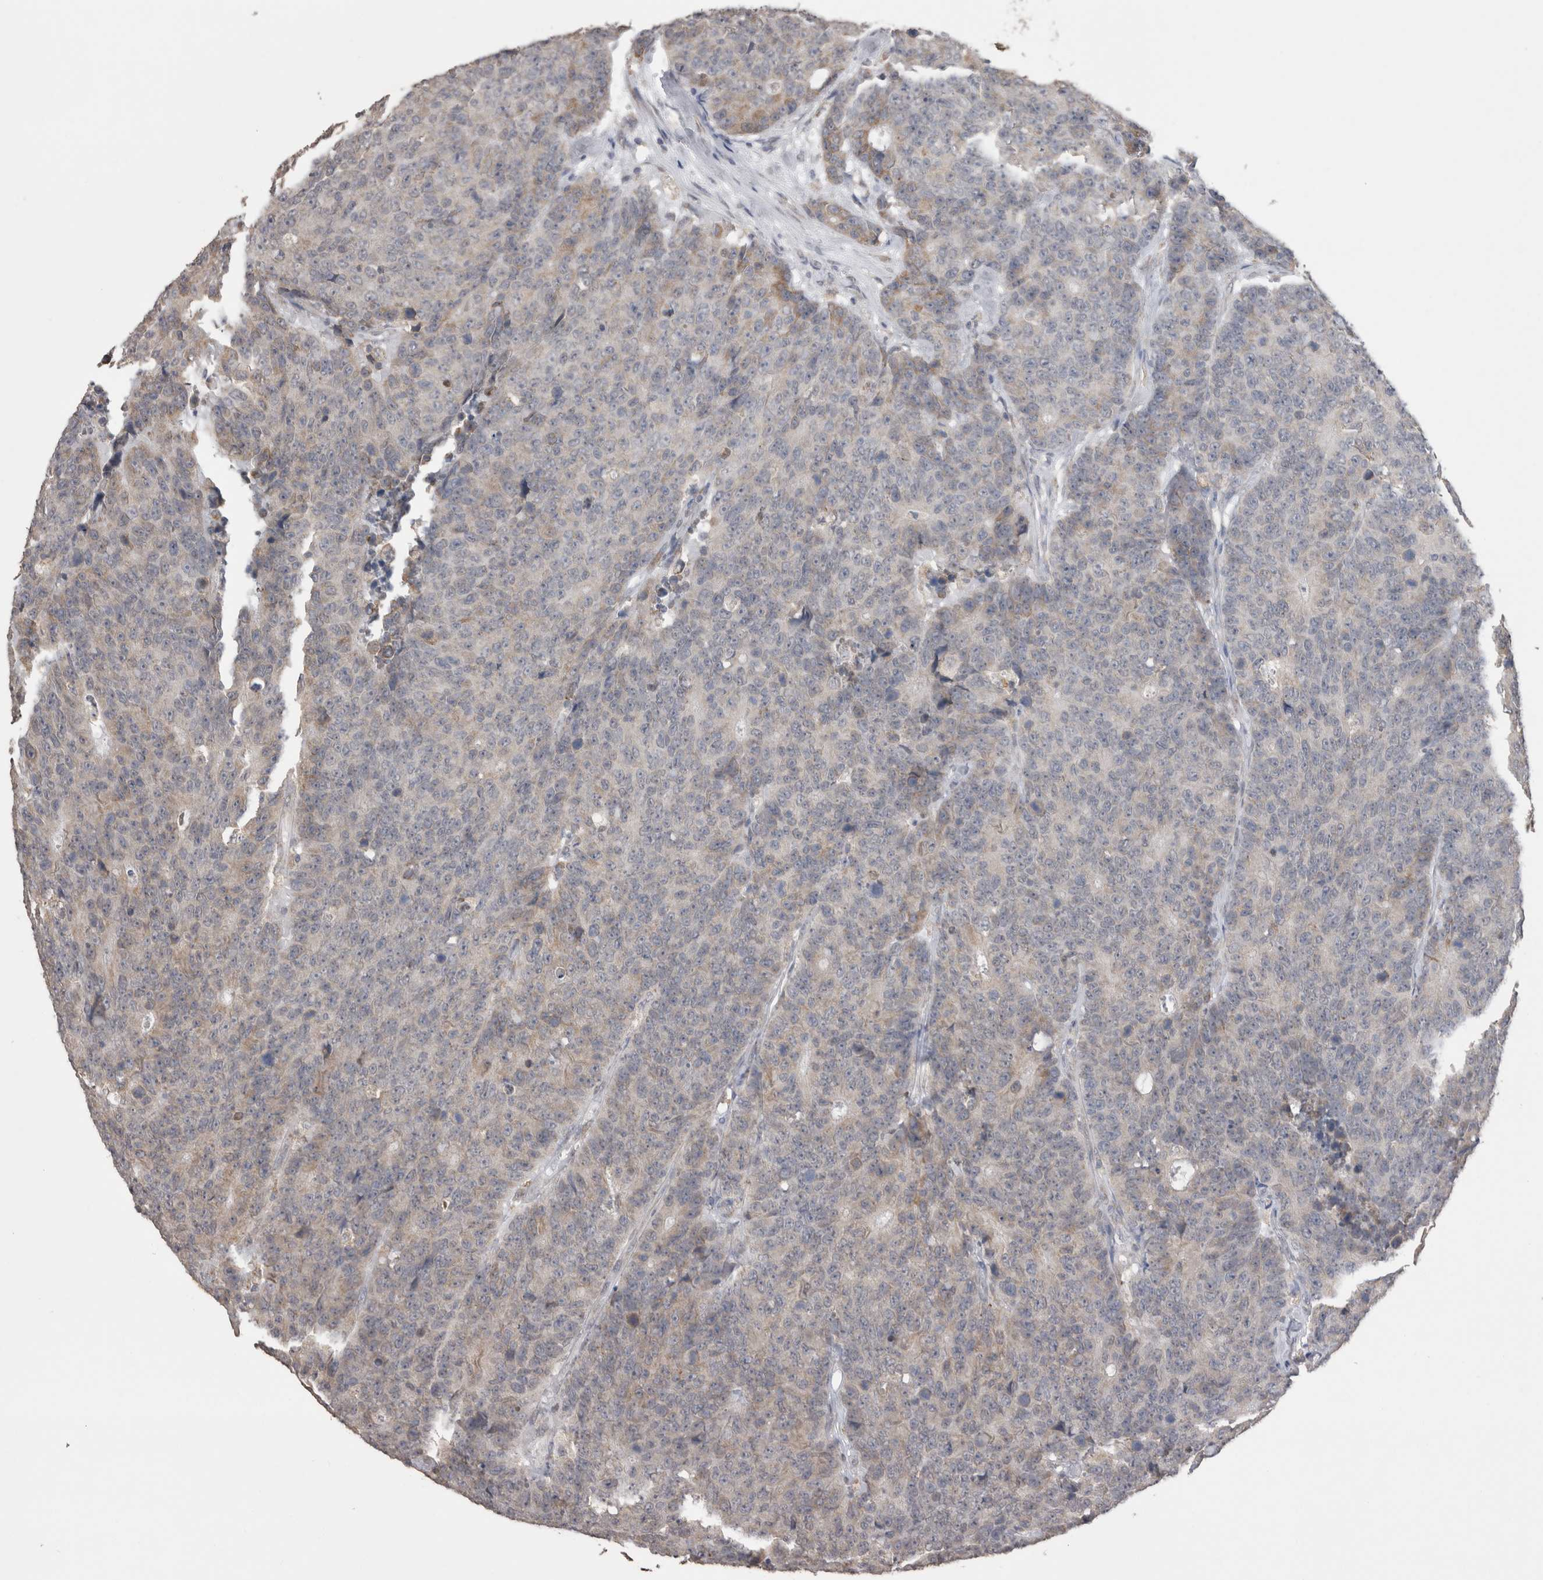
{"staining": {"intensity": "weak", "quantity": "<25%", "location": "cytoplasmic/membranous"}, "tissue": "colorectal cancer", "cell_type": "Tumor cells", "image_type": "cancer", "snomed": [{"axis": "morphology", "description": "Adenocarcinoma, NOS"}, {"axis": "topography", "description": "Colon"}], "caption": "Immunohistochemical staining of colorectal cancer exhibits no significant staining in tumor cells. Nuclei are stained in blue.", "gene": "NOMO1", "patient": {"sex": "female", "age": 86}}